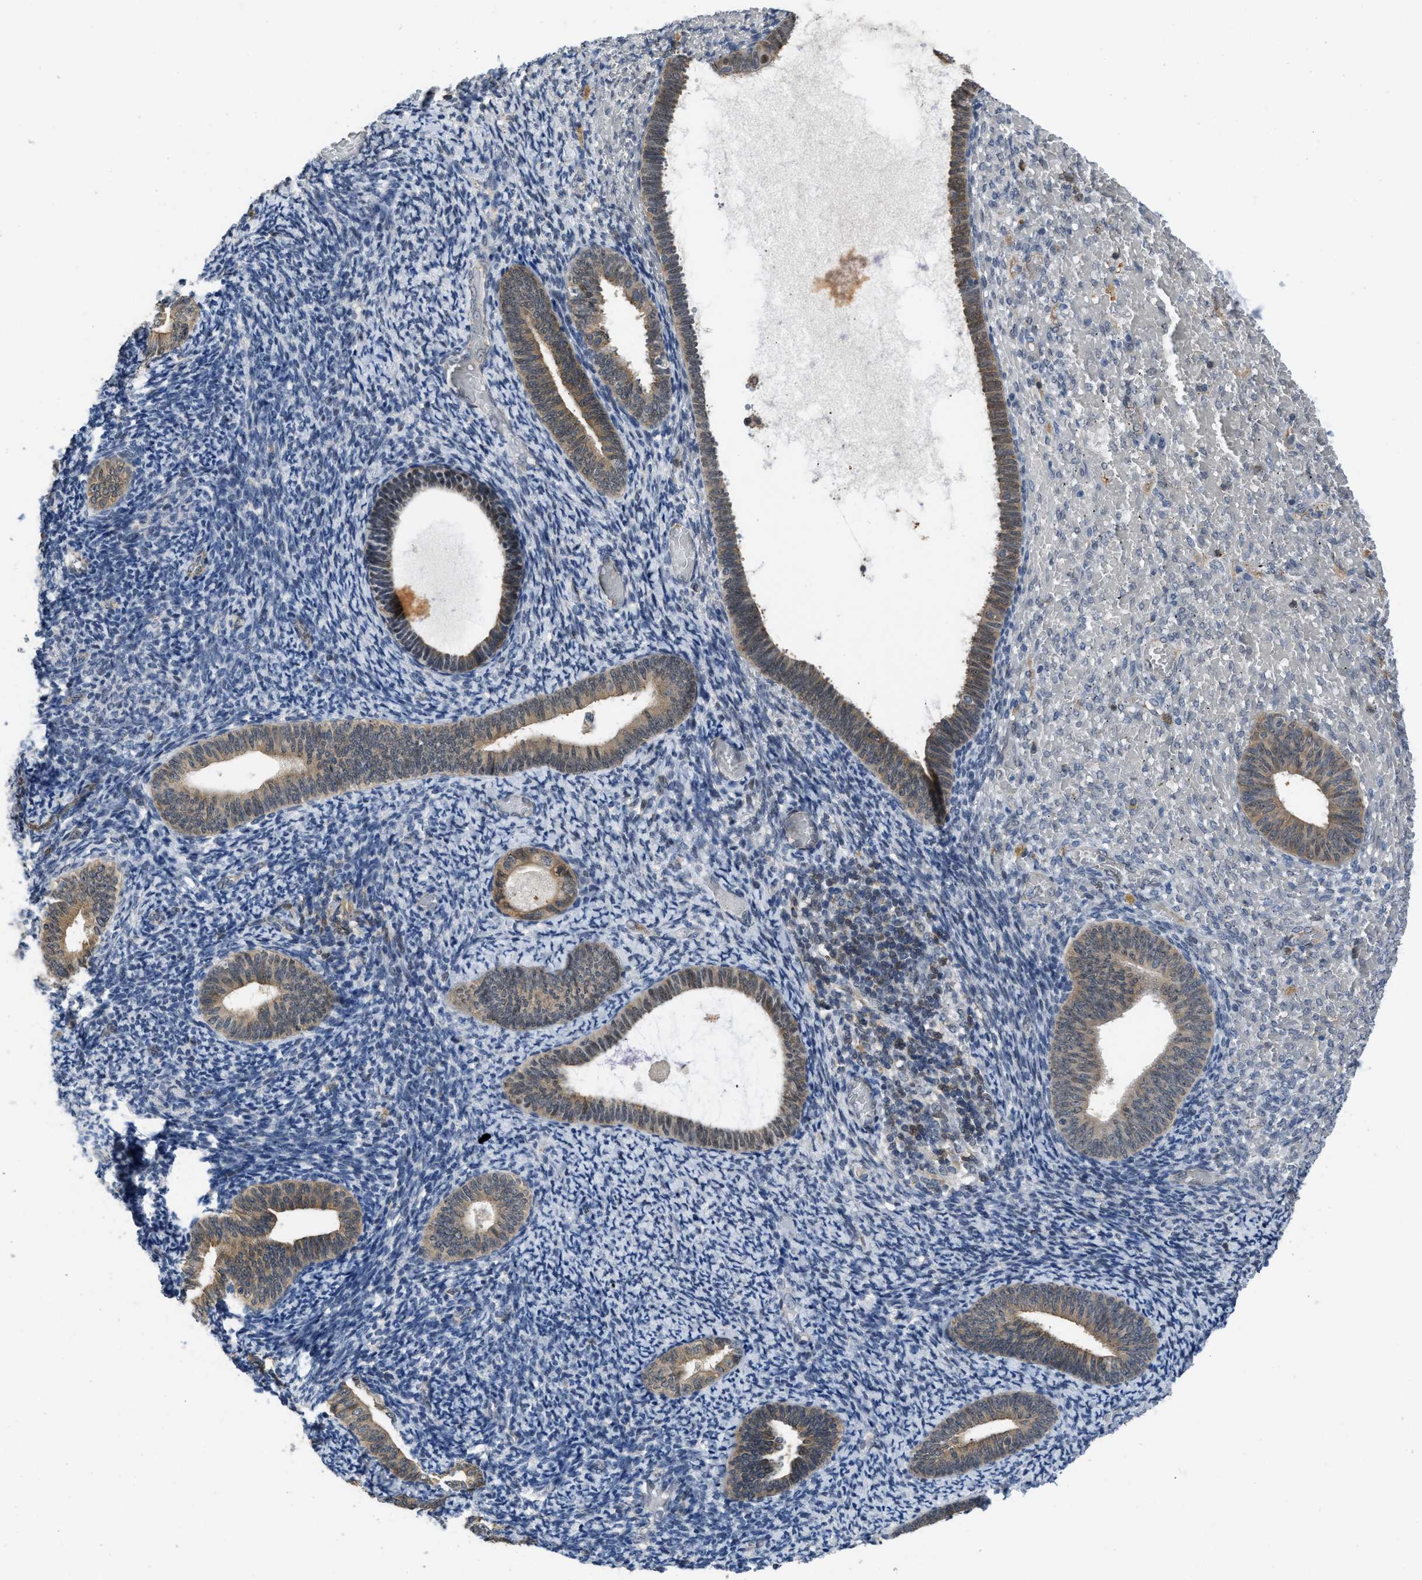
{"staining": {"intensity": "negative", "quantity": "none", "location": "none"}, "tissue": "endometrium", "cell_type": "Cells in endometrial stroma", "image_type": "normal", "snomed": [{"axis": "morphology", "description": "Normal tissue, NOS"}, {"axis": "topography", "description": "Endometrium"}], "caption": "Immunohistochemistry (IHC) of benign endometrium demonstrates no expression in cells in endometrial stroma. (DAB (3,3'-diaminobenzidine) IHC, high magnification).", "gene": "TES", "patient": {"sex": "female", "age": 66}}